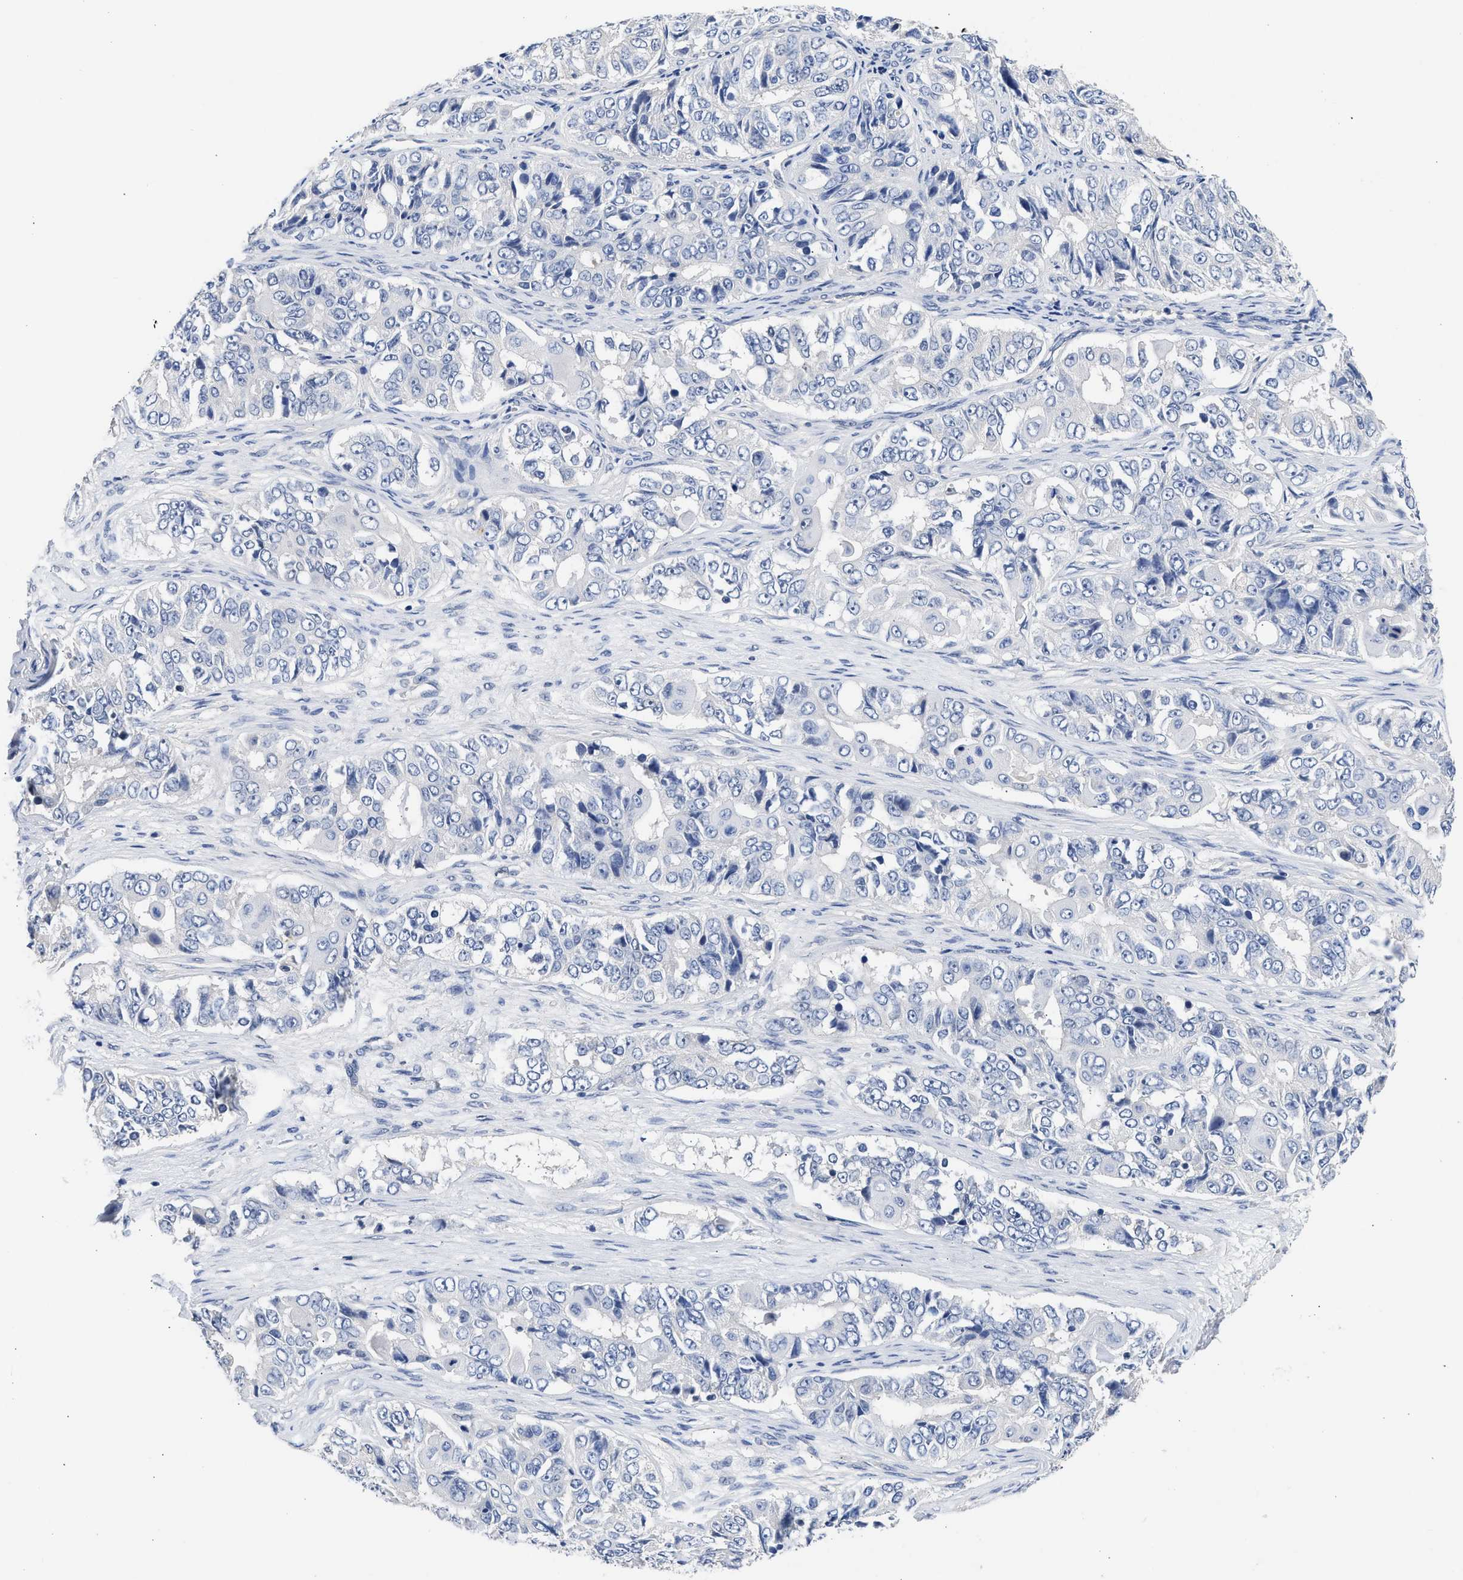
{"staining": {"intensity": "negative", "quantity": "none", "location": "none"}, "tissue": "ovarian cancer", "cell_type": "Tumor cells", "image_type": "cancer", "snomed": [{"axis": "morphology", "description": "Carcinoma, endometroid"}, {"axis": "topography", "description": "Ovary"}], "caption": "Immunohistochemistry (IHC) micrograph of neoplastic tissue: human endometroid carcinoma (ovarian) stained with DAB exhibits no significant protein staining in tumor cells.", "gene": "XPO5", "patient": {"sex": "female", "age": 51}}